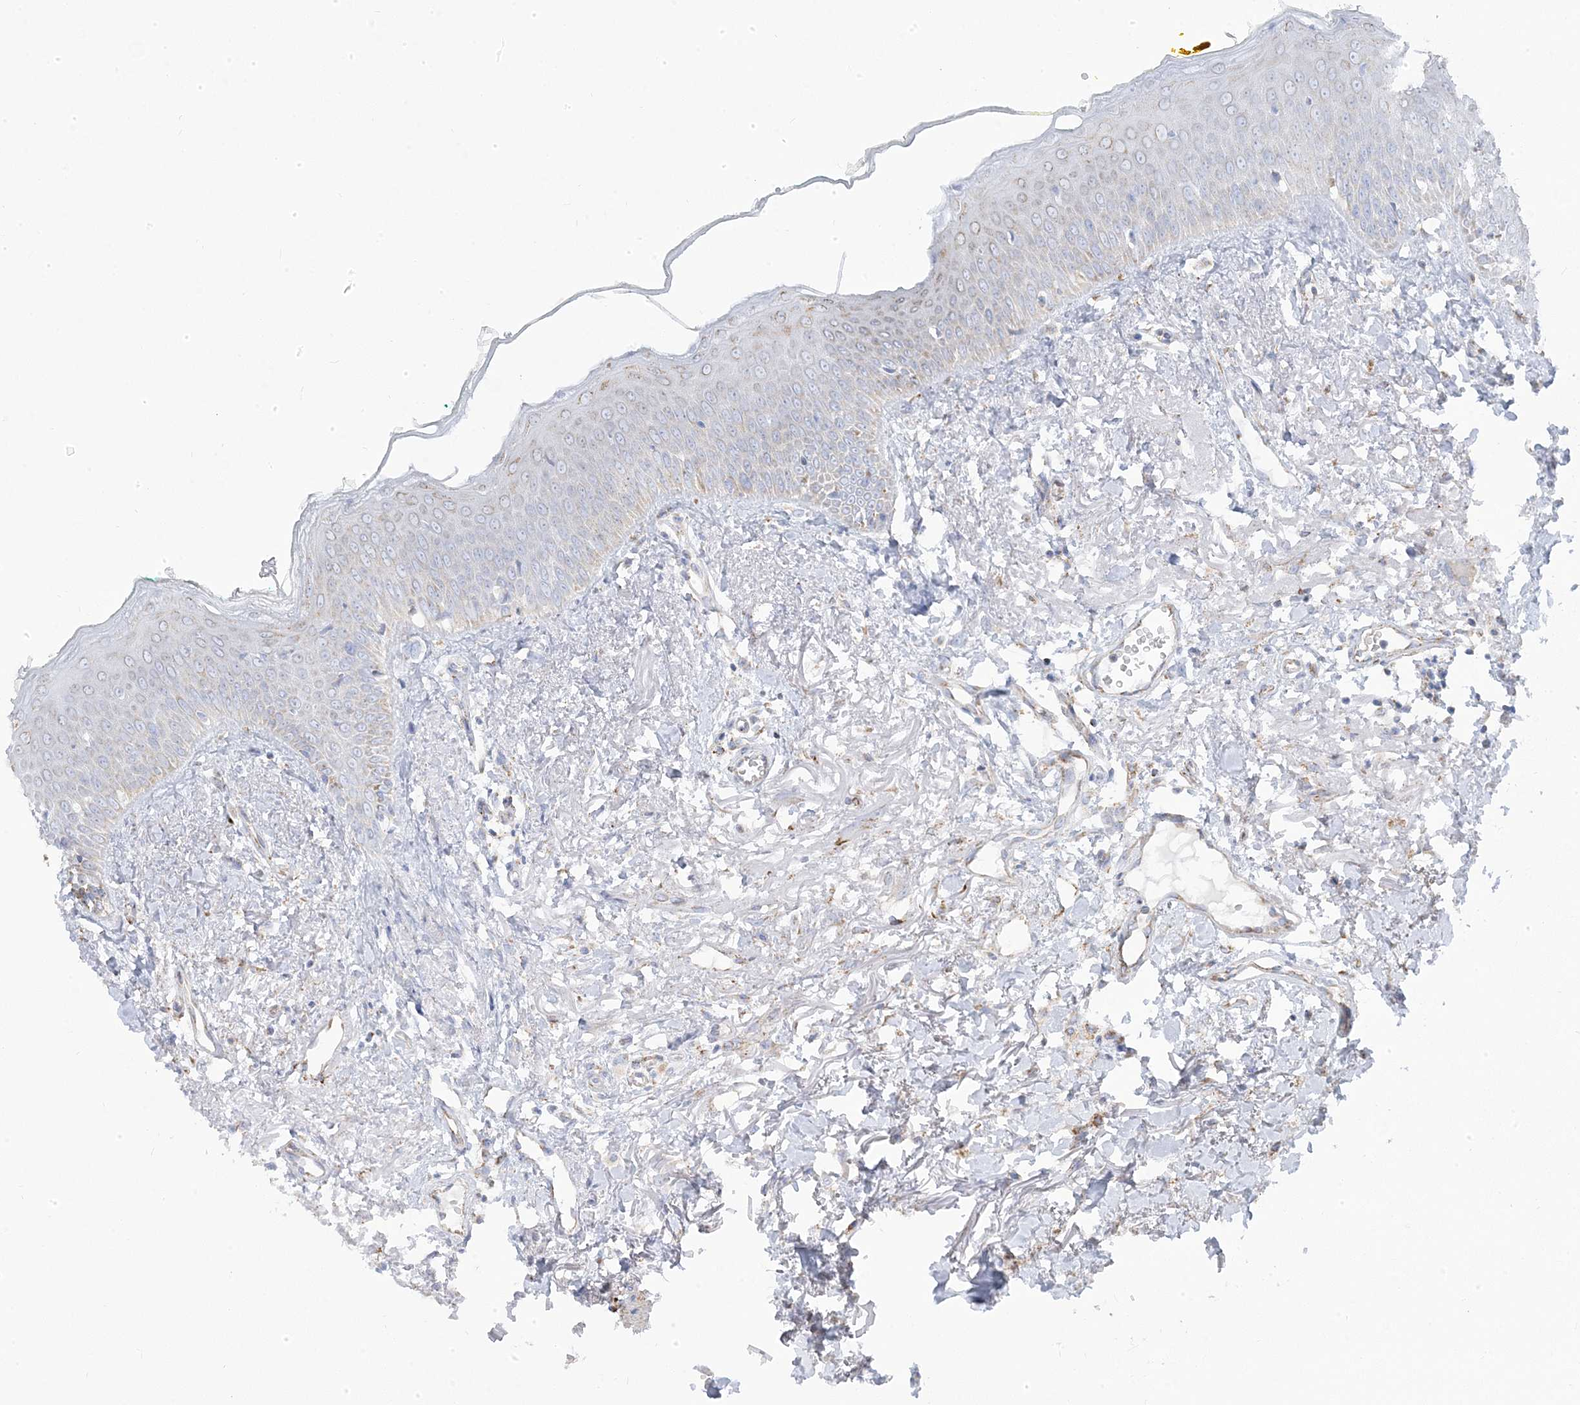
{"staining": {"intensity": "negative", "quantity": "none", "location": "none"}, "tissue": "oral mucosa", "cell_type": "Squamous epithelial cells", "image_type": "normal", "snomed": [{"axis": "morphology", "description": "Normal tissue, NOS"}, {"axis": "topography", "description": "Oral tissue"}], "caption": "There is no significant staining in squamous epithelial cells of oral mucosa.", "gene": "PCCB", "patient": {"sex": "female", "age": 70}}